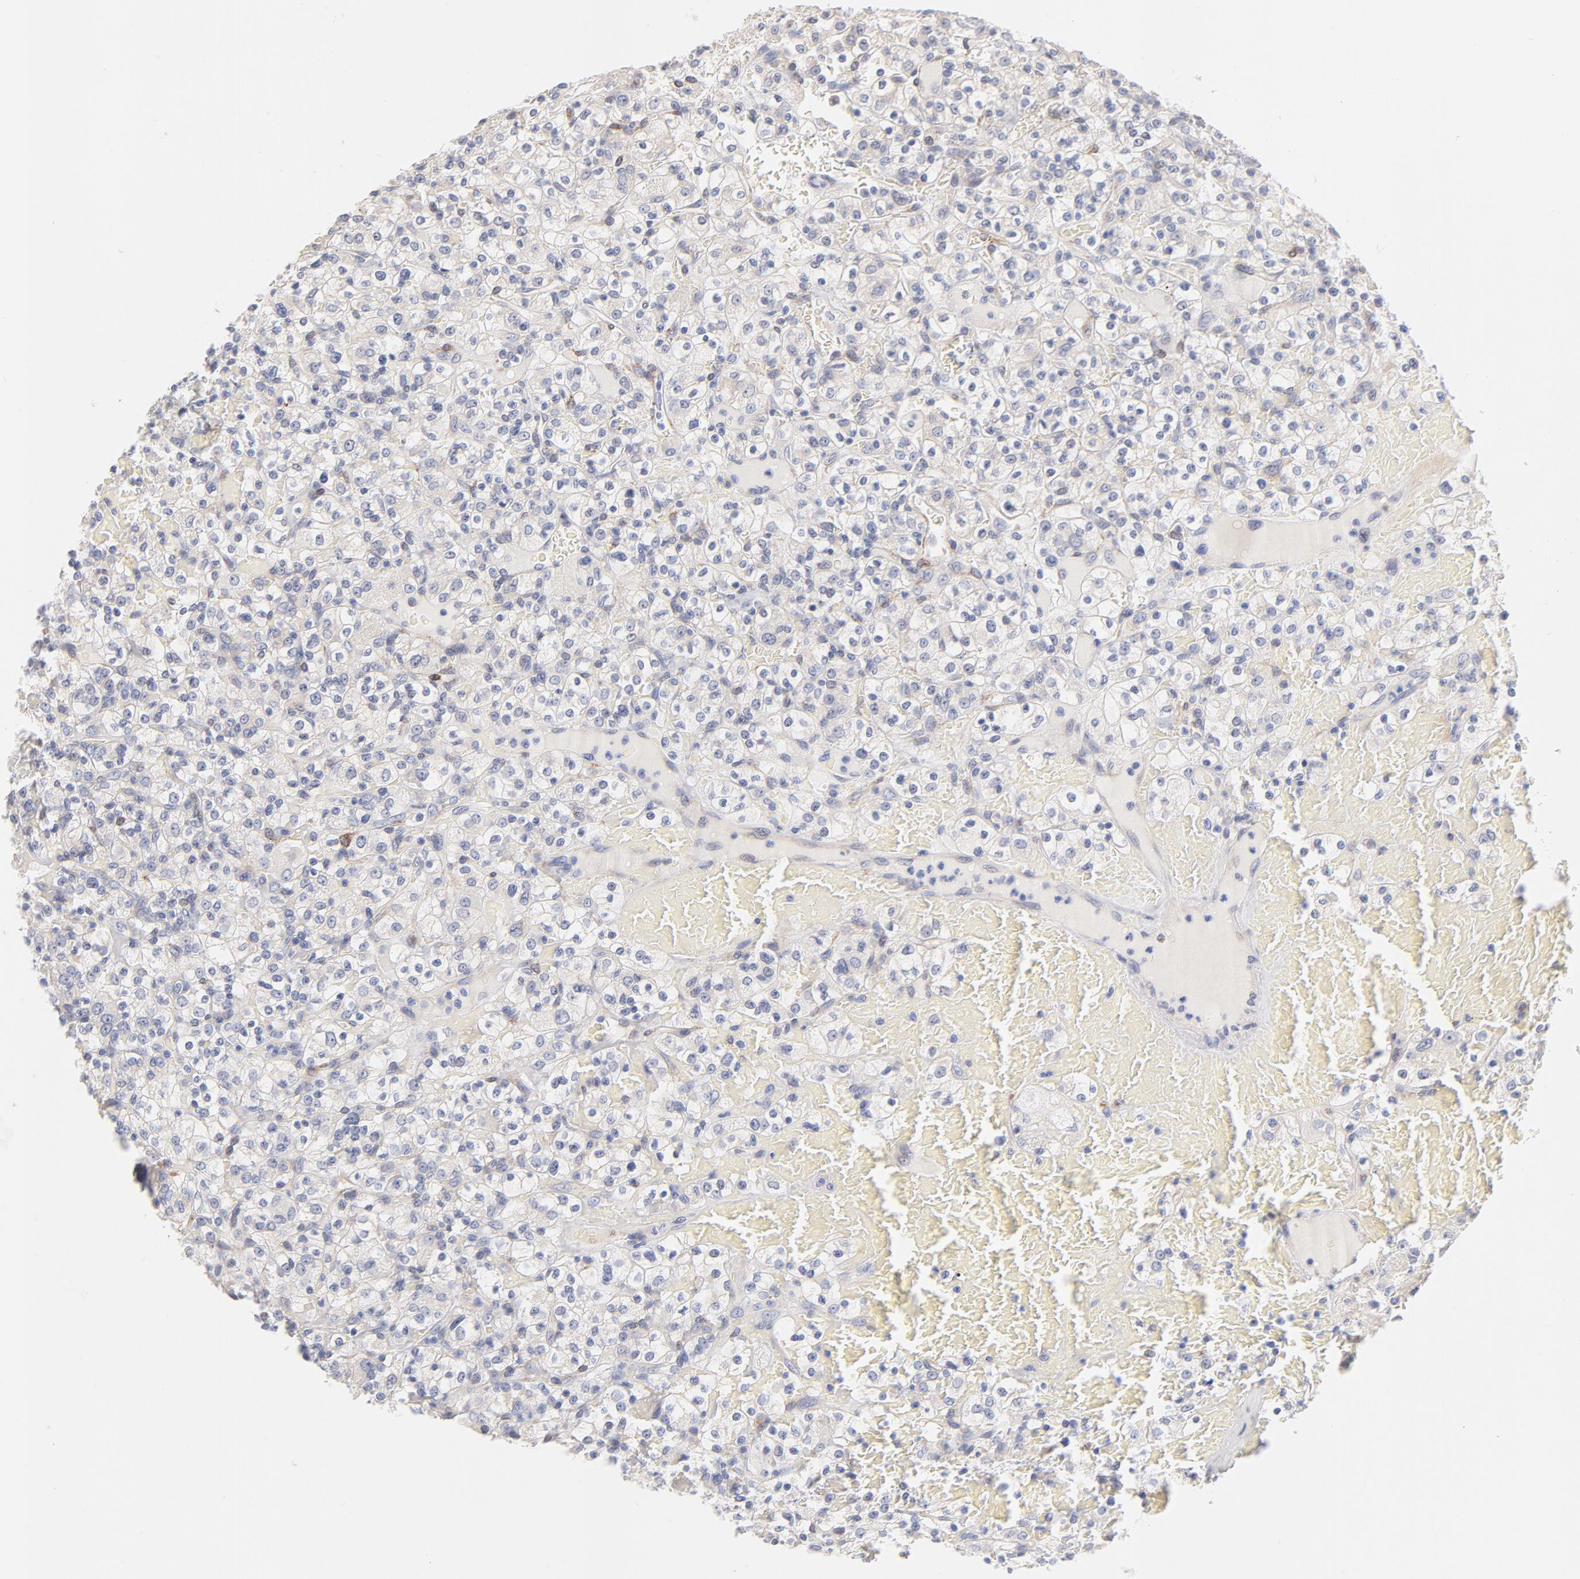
{"staining": {"intensity": "negative", "quantity": "none", "location": "none"}, "tissue": "renal cancer", "cell_type": "Tumor cells", "image_type": "cancer", "snomed": [{"axis": "morphology", "description": "Normal tissue, NOS"}, {"axis": "morphology", "description": "Adenocarcinoma, NOS"}, {"axis": "topography", "description": "Kidney"}], "caption": "Tumor cells are negative for brown protein staining in renal adenocarcinoma.", "gene": "MID1", "patient": {"sex": "female", "age": 72}}